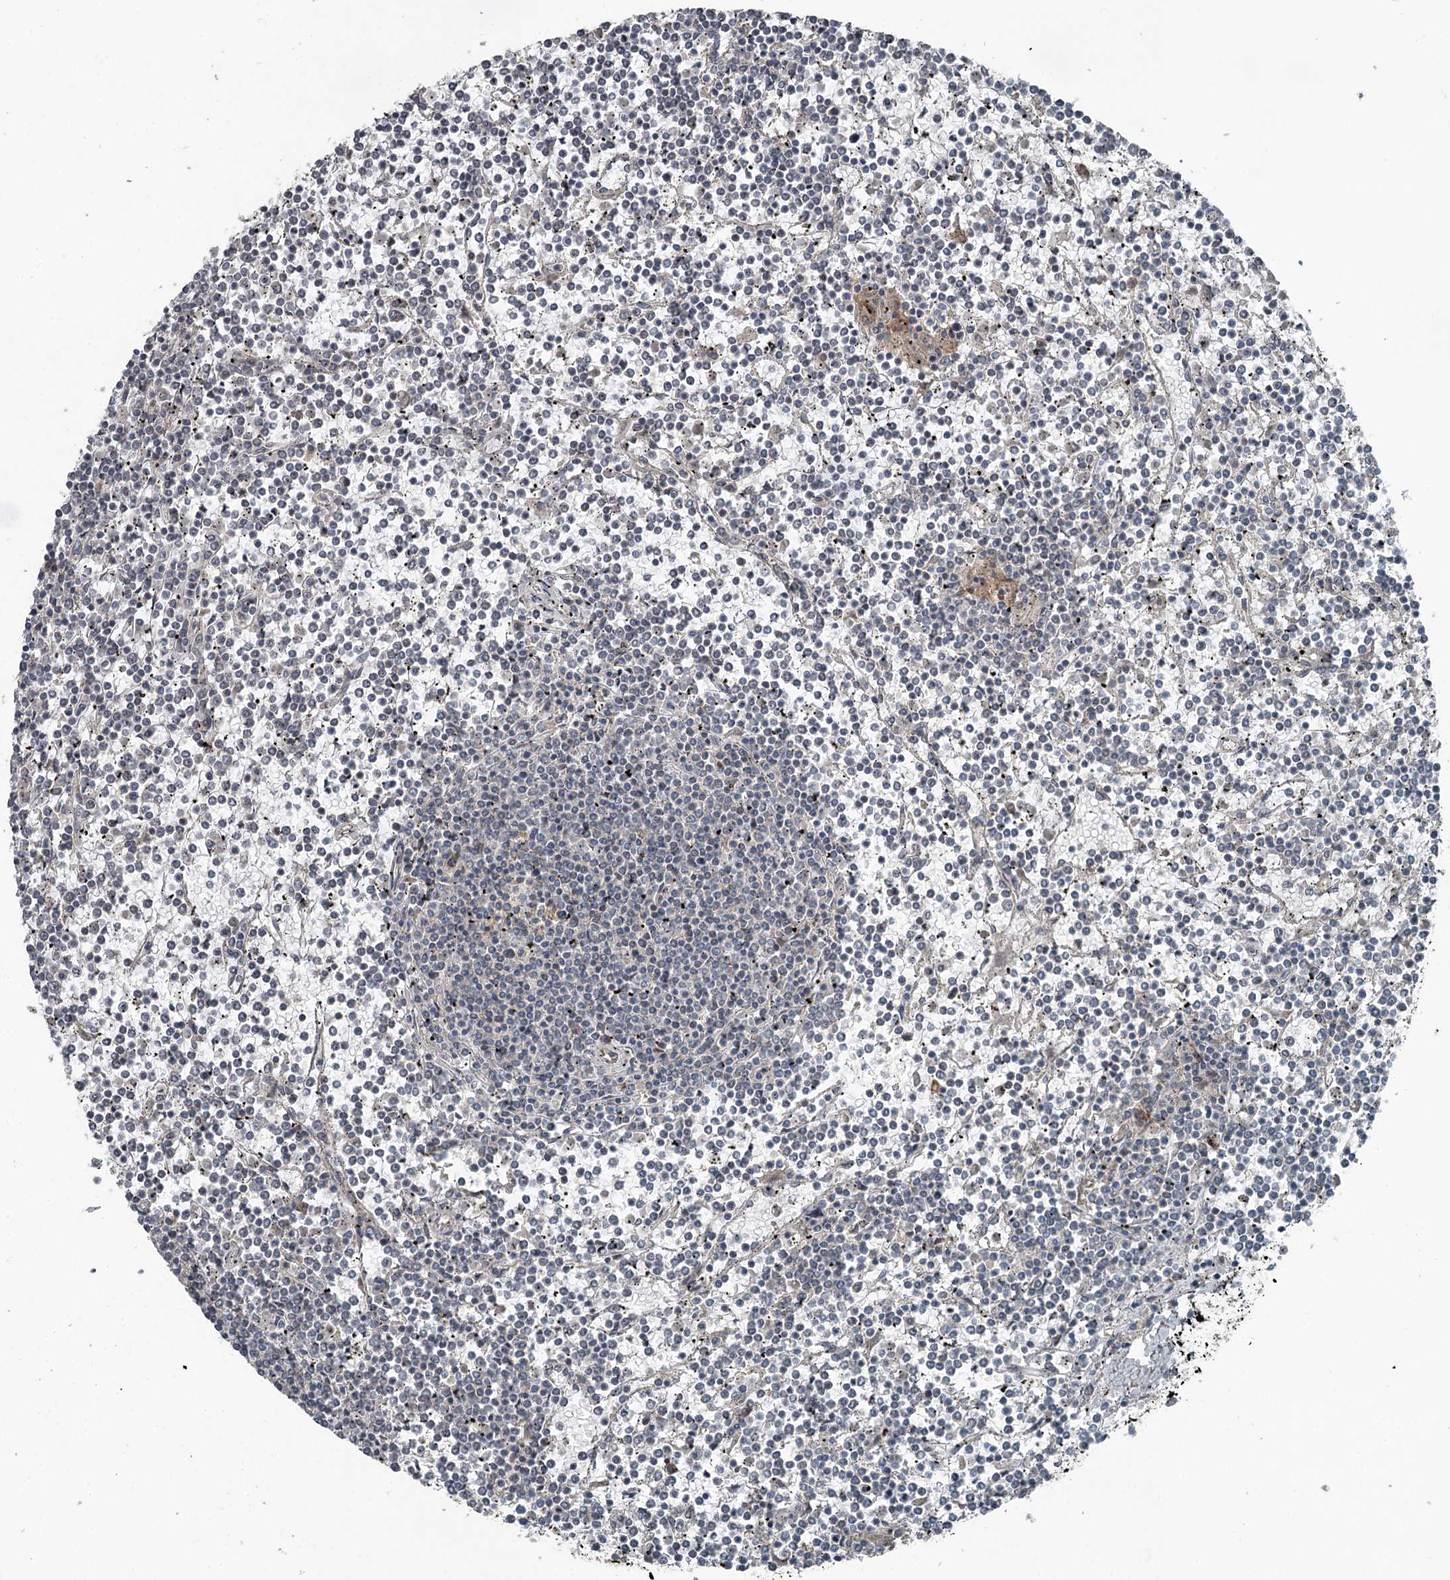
{"staining": {"intensity": "negative", "quantity": "none", "location": "none"}, "tissue": "lymphoma", "cell_type": "Tumor cells", "image_type": "cancer", "snomed": [{"axis": "morphology", "description": "Malignant lymphoma, non-Hodgkin's type, Low grade"}, {"axis": "topography", "description": "Spleen"}], "caption": "Malignant lymphoma, non-Hodgkin's type (low-grade) stained for a protein using immunohistochemistry demonstrates no expression tumor cells.", "gene": "SLC39A8", "patient": {"sex": "female", "age": 19}}